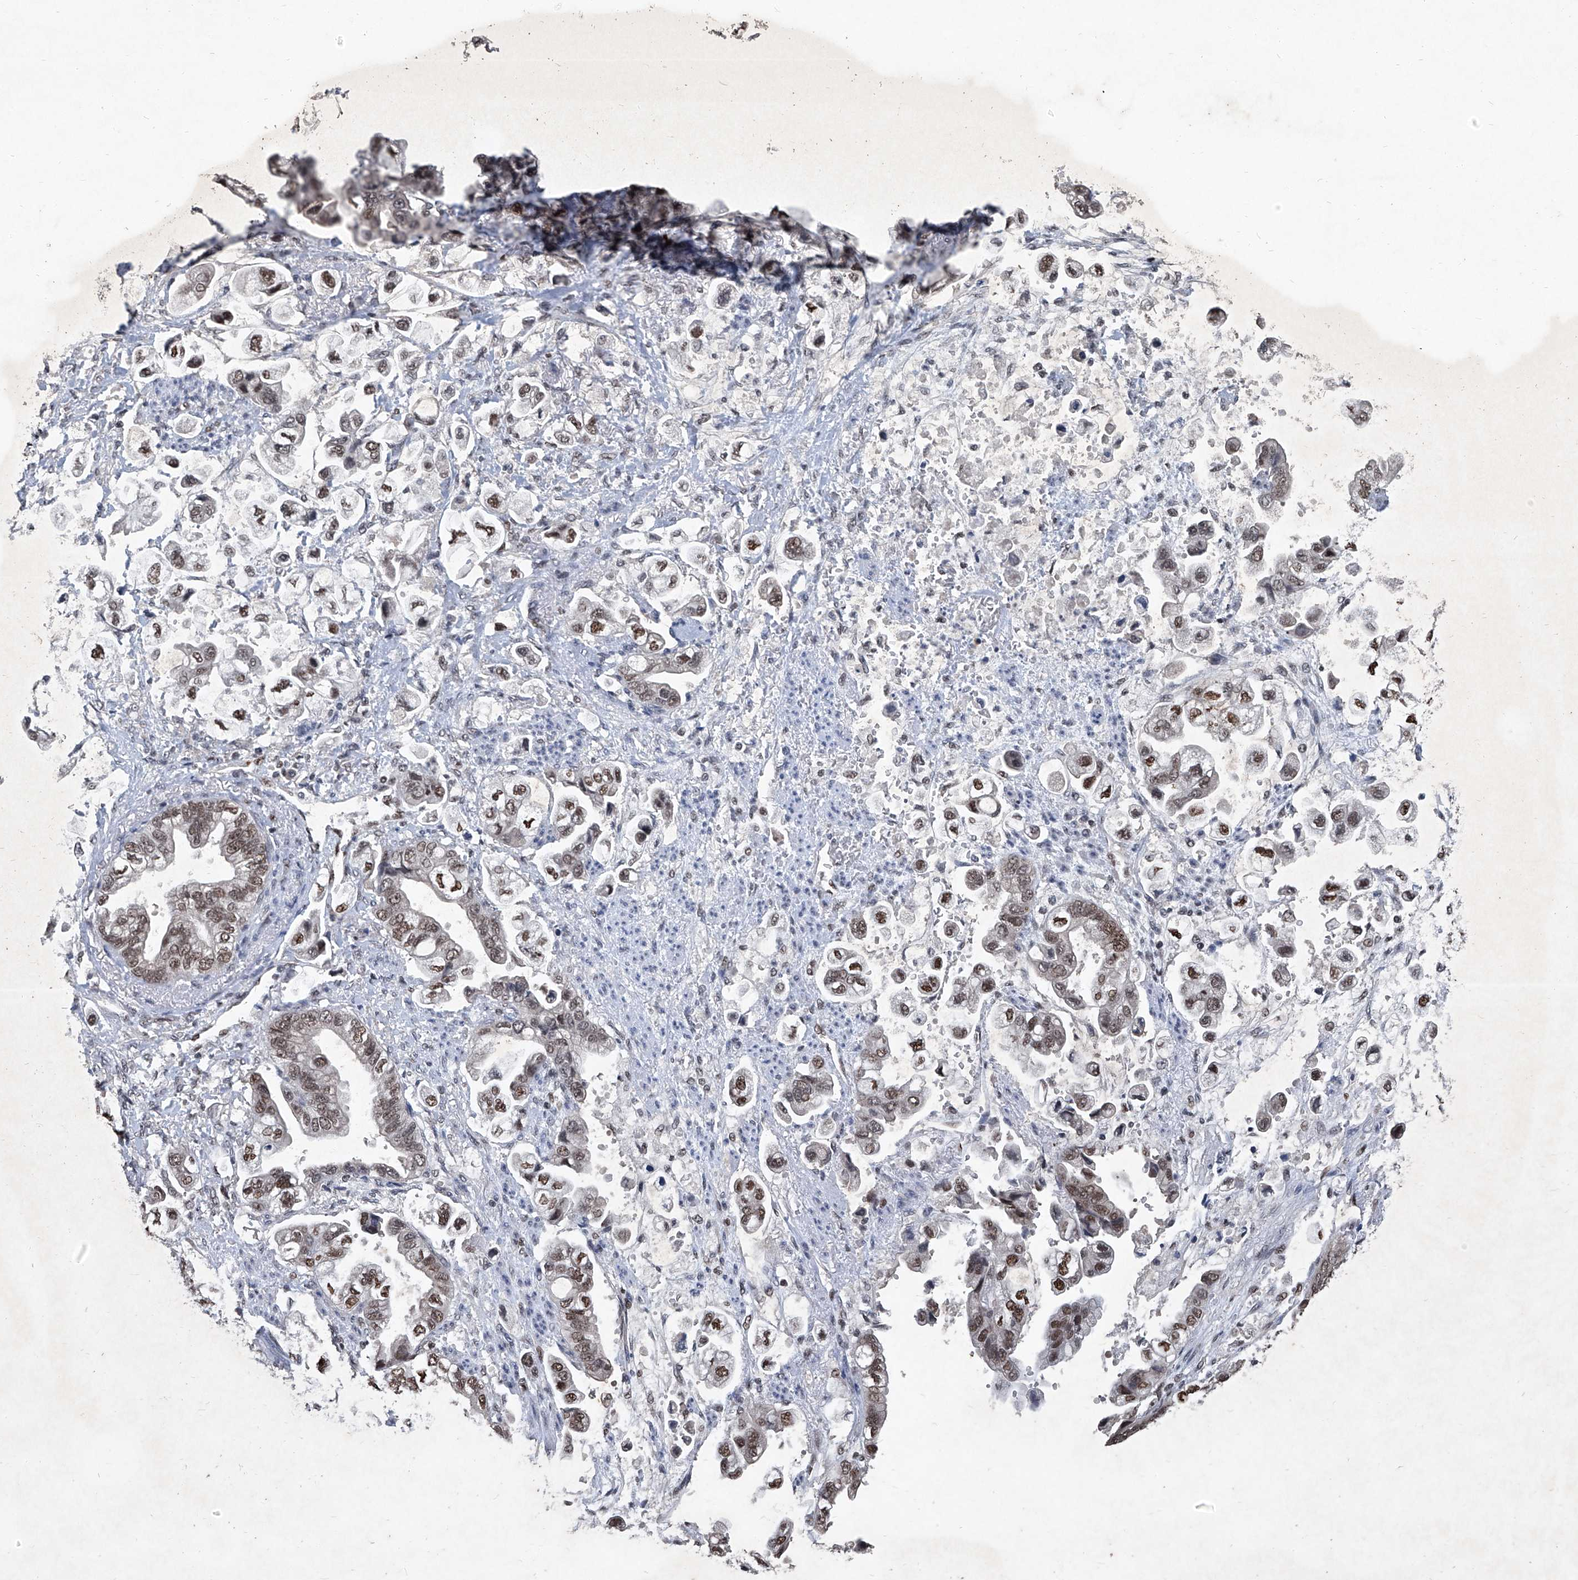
{"staining": {"intensity": "moderate", "quantity": ">75%", "location": "nuclear"}, "tissue": "stomach cancer", "cell_type": "Tumor cells", "image_type": "cancer", "snomed": [{"axis": "morphology", "description": "Adenocarcinoma, NOS"}, {"axis": "topography", "description": "Stomach"}], "caption": "This photomicrograph reveals immunohistochemistry (IHC) staining of stomach cancer (adenocarcinoma), with medium moderate nuclear expression in about >75% of tumor cells.", "gene": "DDX39B", "patient": {"sex": "male", "age": 62}}